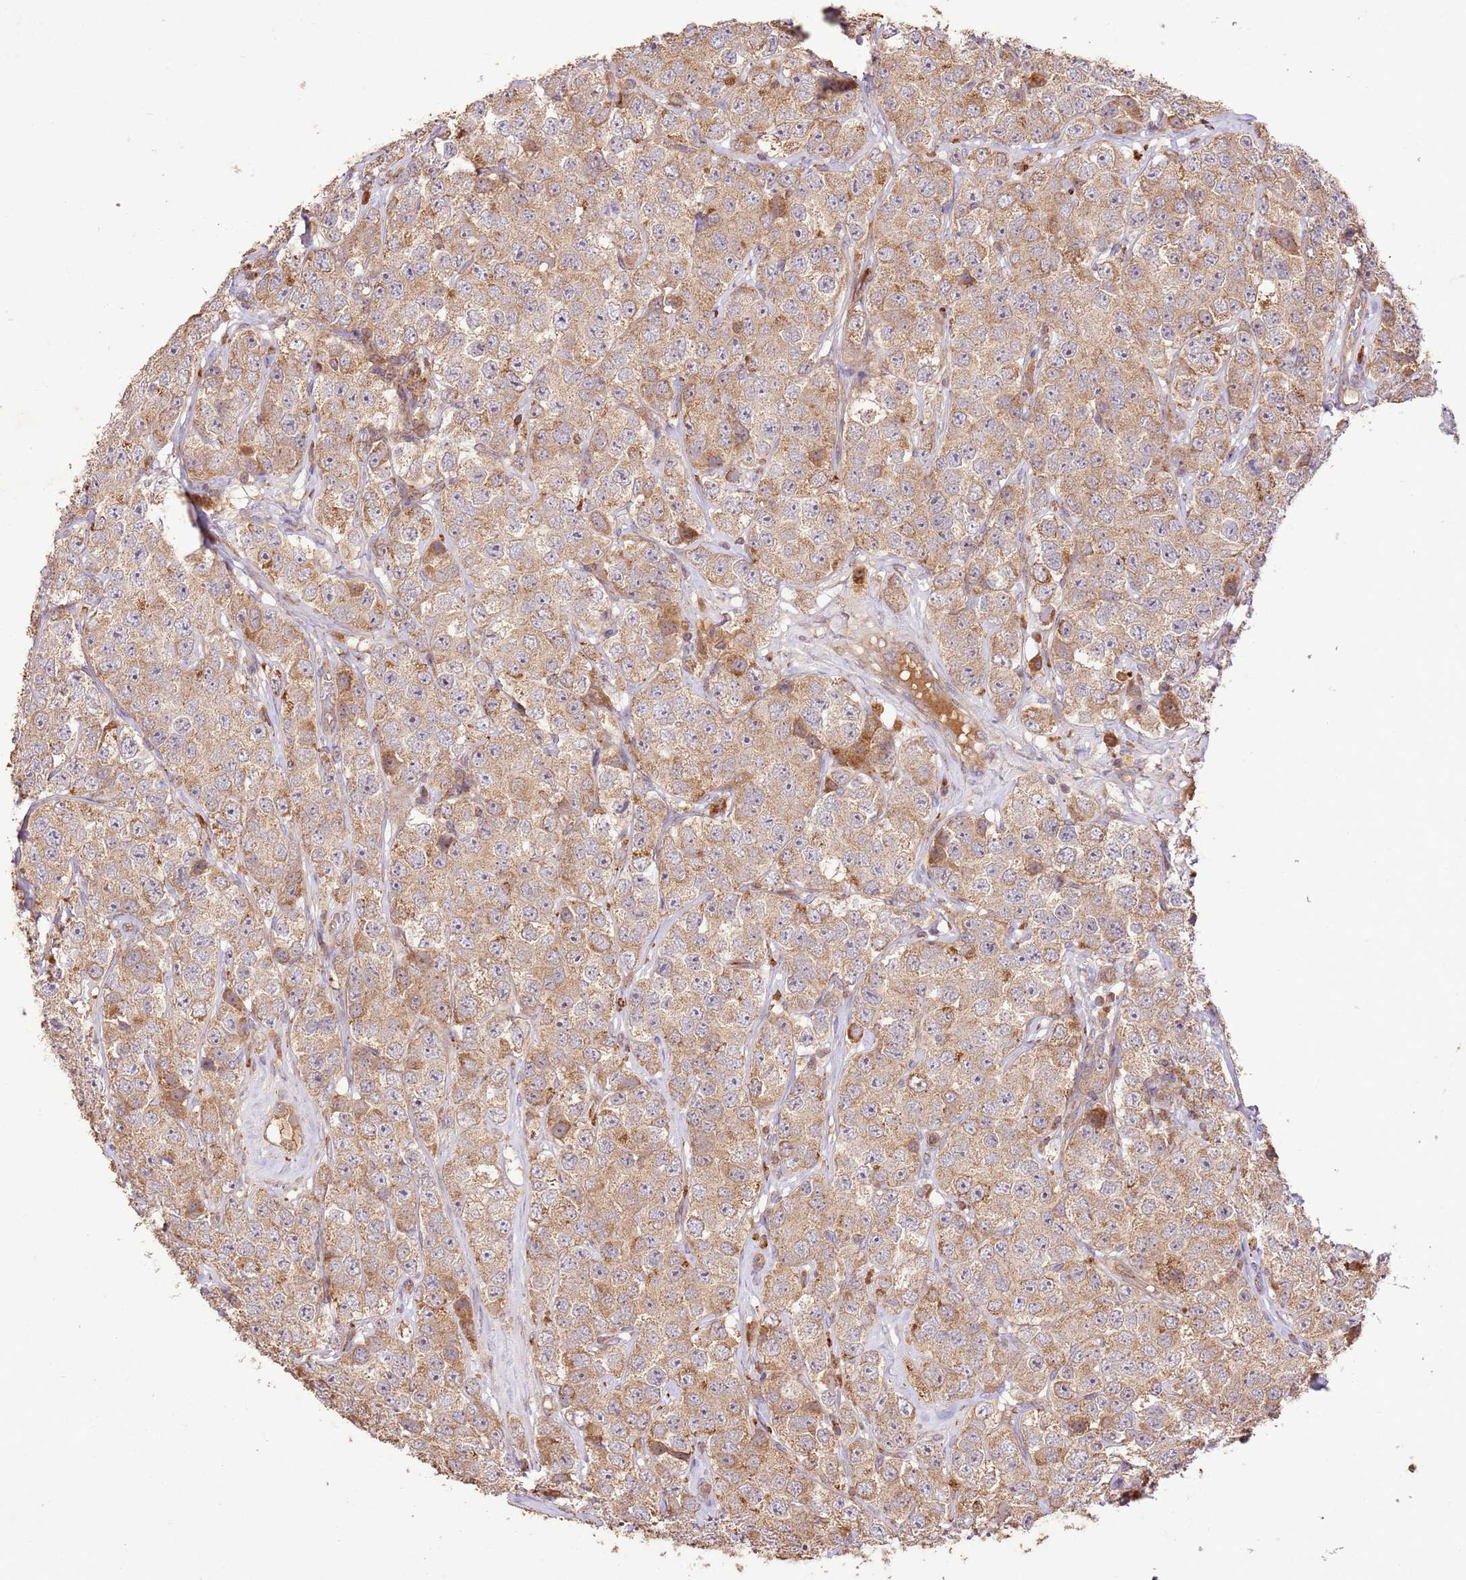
{"staining": {"intensity": "moderate", "quantity": ">75%", "location": "cytoplasmic/membranous"}, "tissue": "testis cancer", "cell_type": "Tumor cells", "image_type": "cancer", "snomed": [{"axis": "morphology", "description": "Seminoma, NOS"}, {"axis": "topography", "description": "Testis"}], "caption": "Immunohistochemical staining of testis cancer (seminoma) shows medium levels of moderate cytoplasmic/membranous protein expression in approximately >75% of tumor cells.", "gene": "LRRC28", "patient": {"sex": "male", "age": 28}}